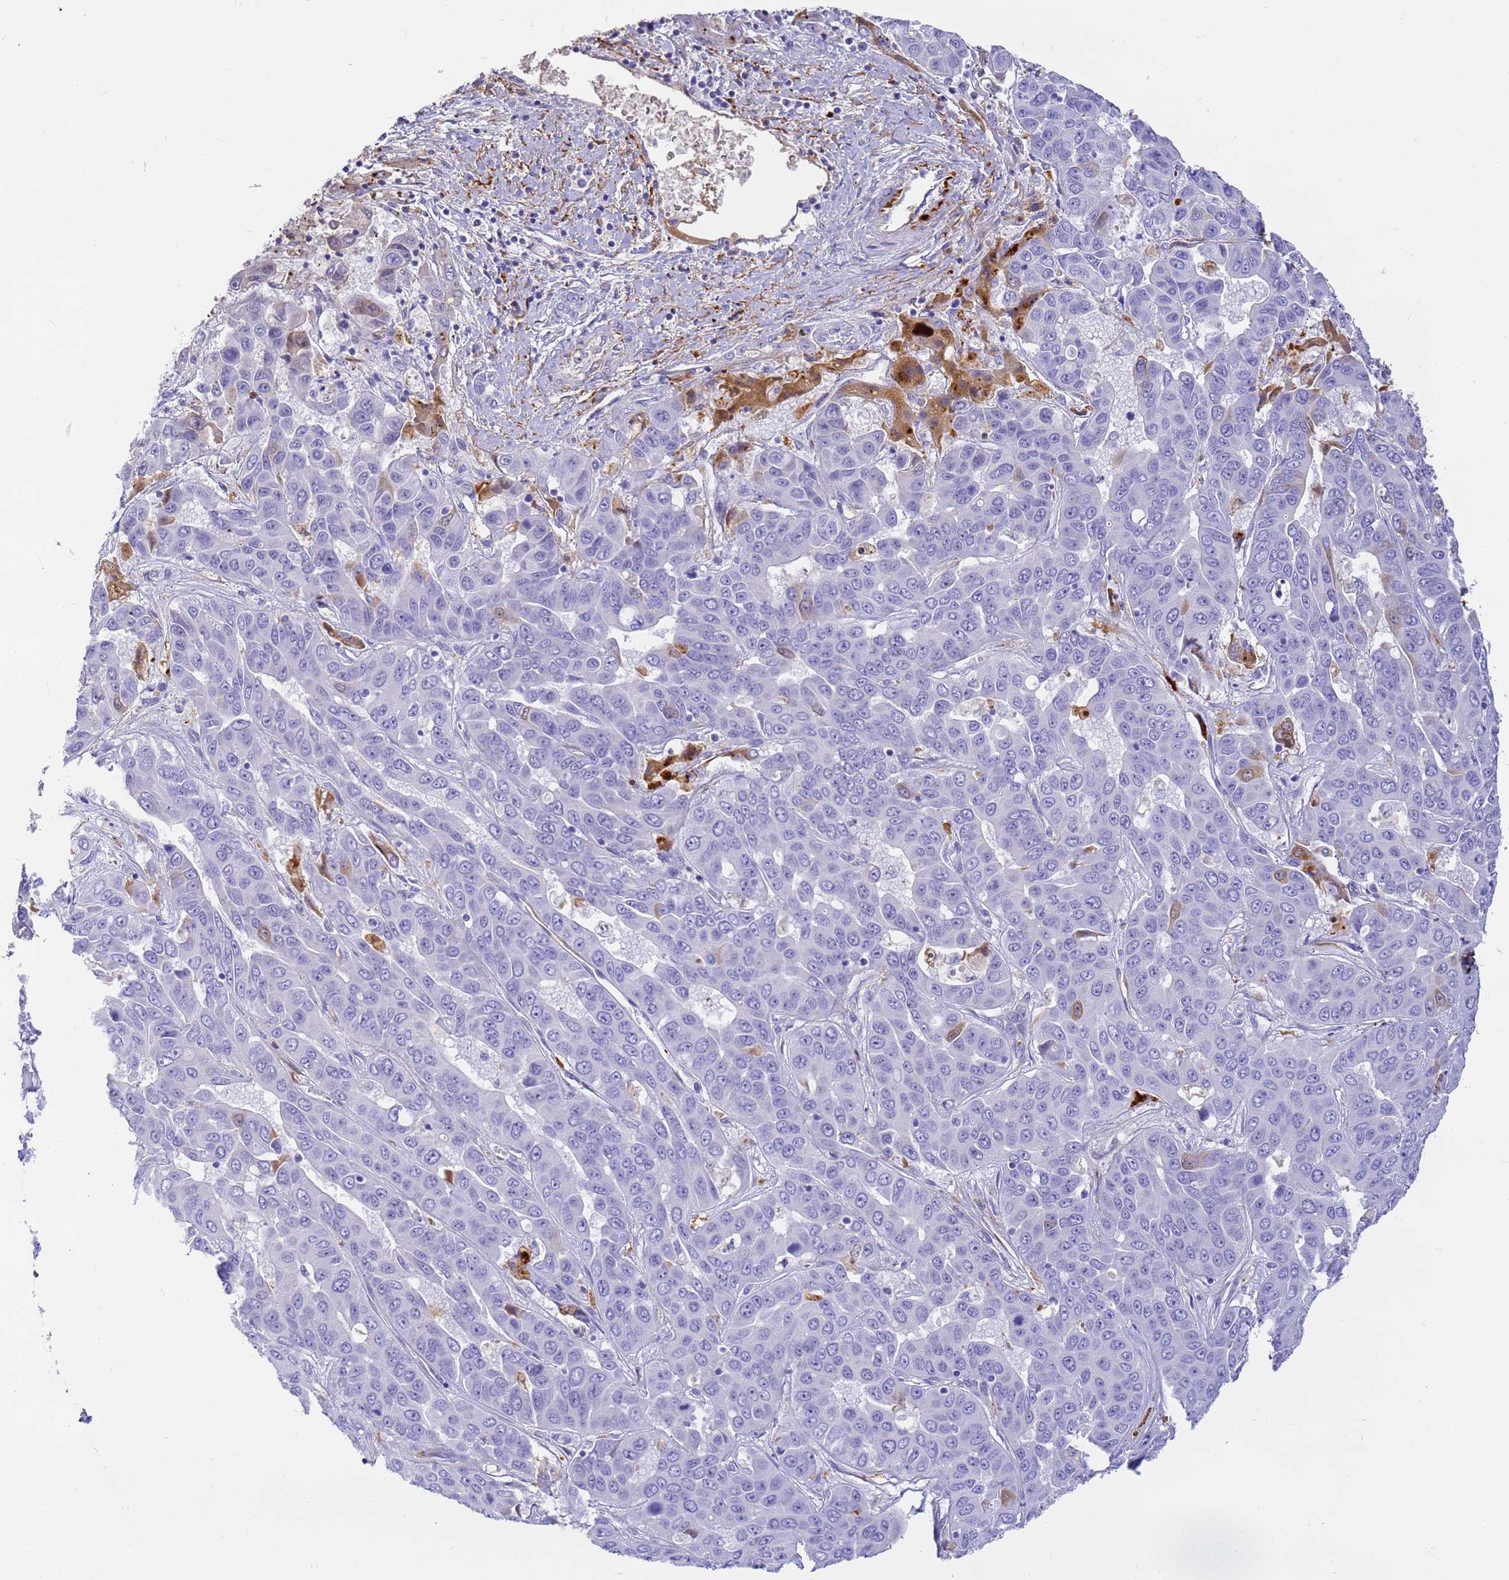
{"staining": {"intensity": "negative", "quantity": "none", "location": "none"}, "tissue": "liver cancer", "cell_type": "Tumor cells", "image_type": "cancer", "snomed": [{"axis": "morphology", "description": "Cholangiocarcinoma"}, {"axis": "topography", "description": "Liver"}], "caption": "The image exhibits no staining of tumor cells in liver cholangiocarcinoma. The staining is performed using DAB (3,3'-diaminobenzidine) brown chromogen with nuclei counter-stained in using hematoxylin.", "gene": "CFHR2", "patient": {"sex": "female", "age": 52}}